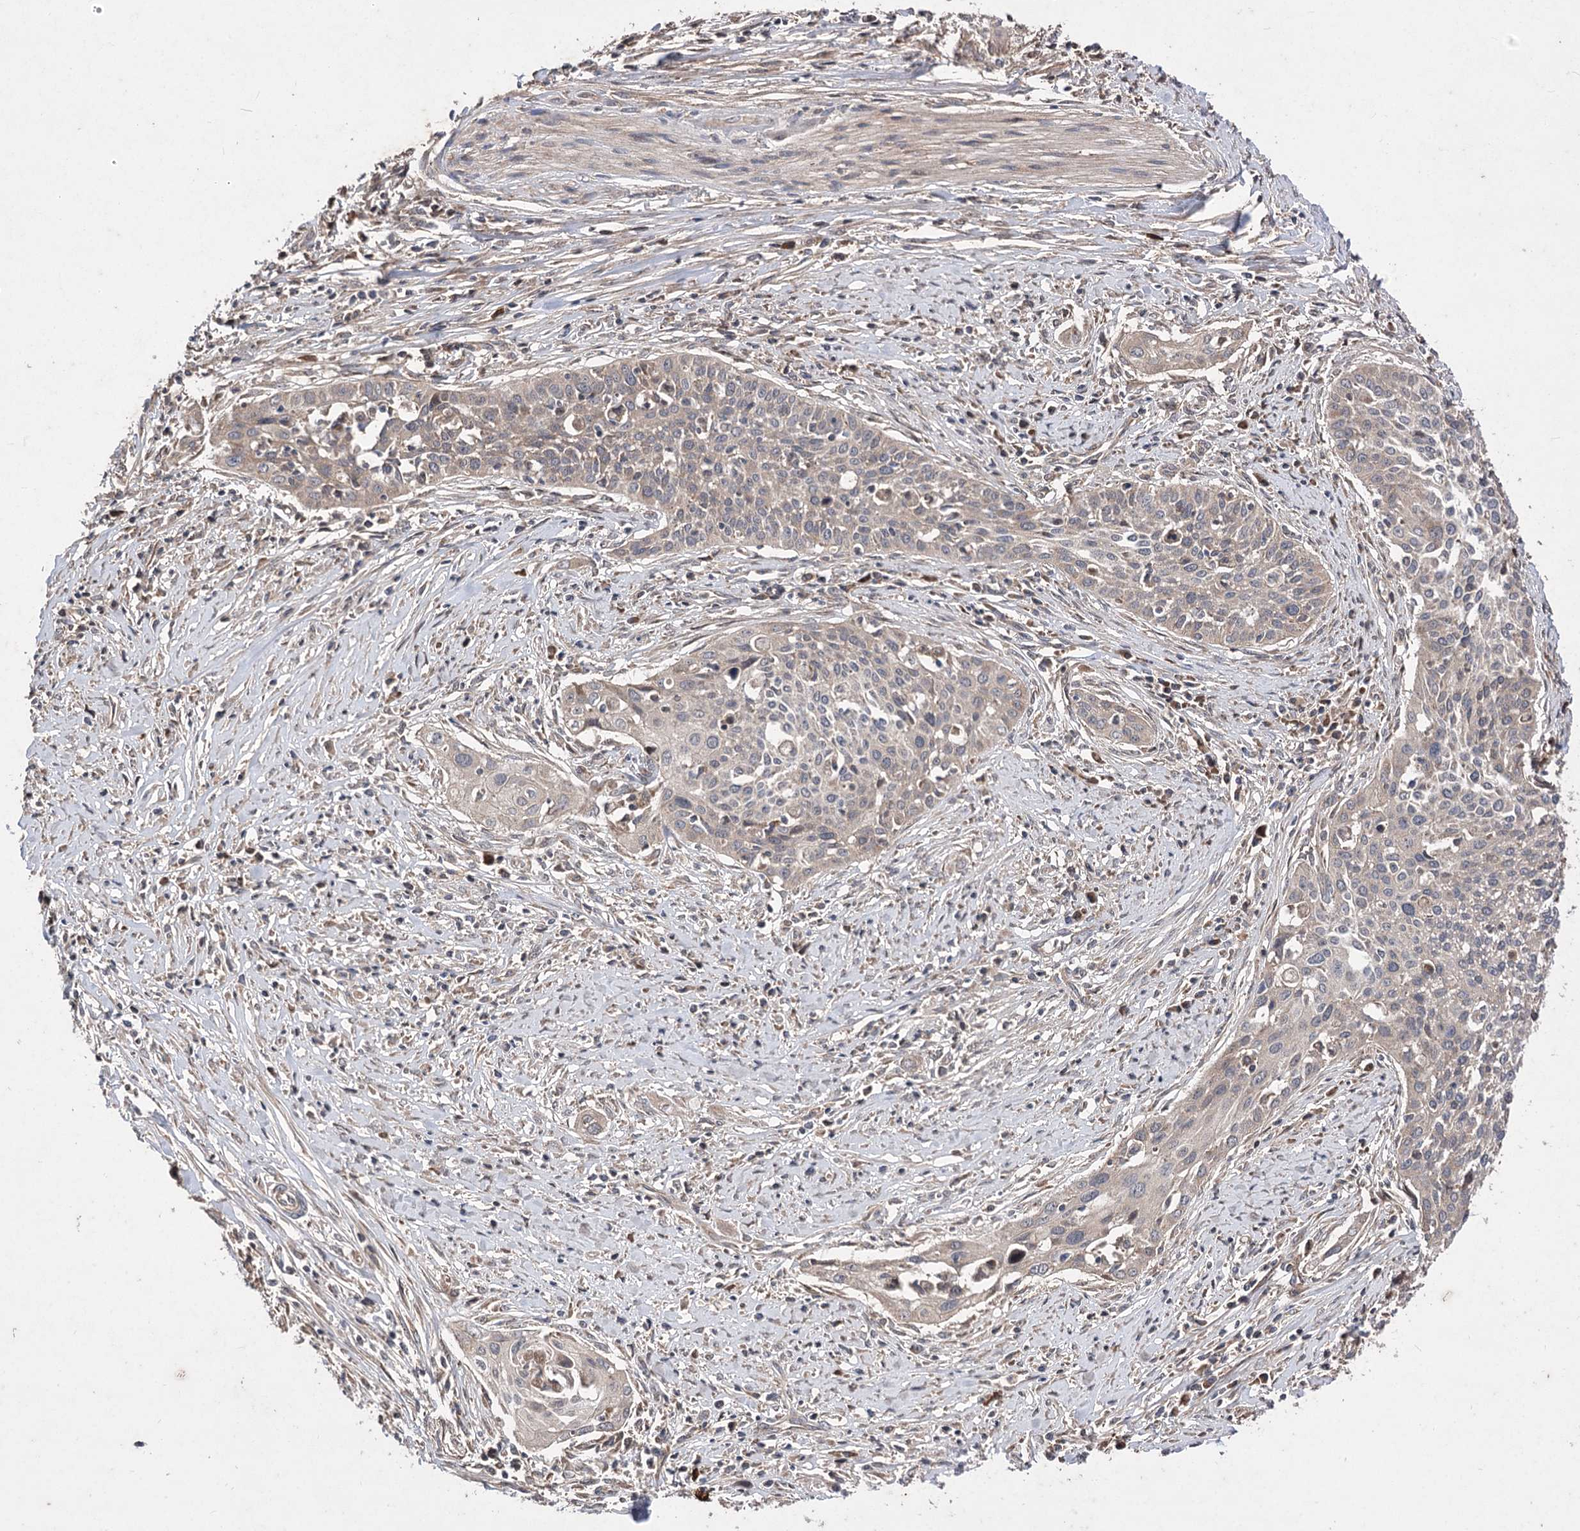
{"staining": {"intensity": "weak", "quantity": ">75%", "location": "cytoplasmic/membranous"}, "tissue": "cervical cancer", "cell_type": "Tumor cells", "image_type": "cancer", "snomed": [{"axis": "morphology", "description": "Squamous cell carcinoma, NOS"}, {"axis": "topography", "description": "Cervix"}], "caption": "Human cervical squamous cell carcinoma stained for a protein (brown) demonstrates weak cytoplasmic/membranous positive positivity in approximately >75% of tumor cells.", "gene": "RASSF3", "patient": {"sex": "female", "age": 34}}